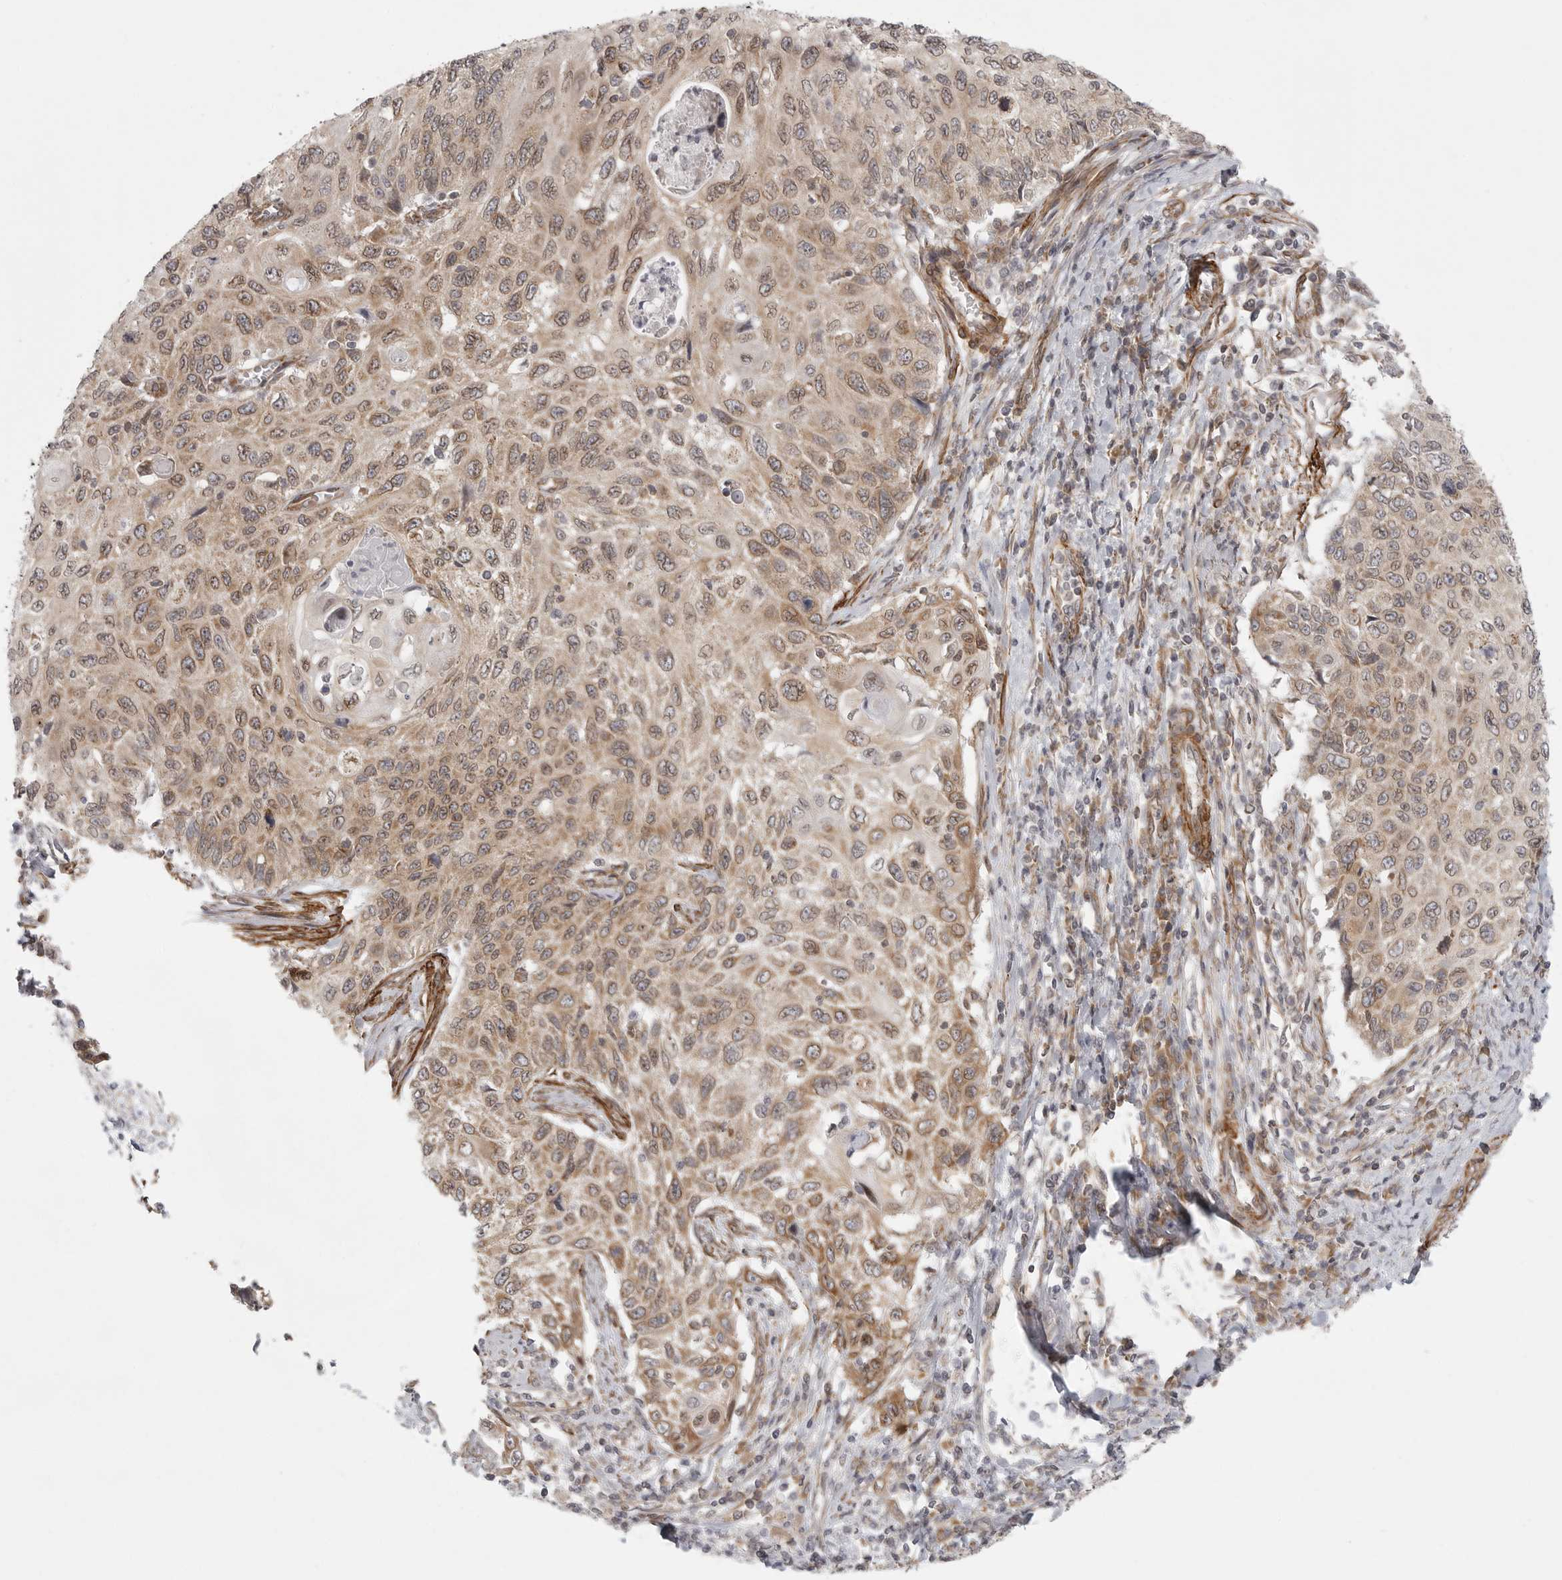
{"staining": {"intensity": "moderate", "quantity": ">75%", "location": "cytoplasmic/membranous"}, "tissue": "cervical cancer", "cell_type": "Tumor cells", "image_type": "cancer", "snomed": [{"axis": "morphology", "description": "Squamous cell carcinoma, NOS"}, {"axis": "topography", "description": "Cervix"}], "caption": "Approximately >75% of tumor cells in squamous cell carcinoma (cervical) show moderate cytoplasmic/membranous protein positivity as visualized by brown immunohistochemical staining.", "gene": "CERS2", "patient": {"sex": "female", "age": 70}}